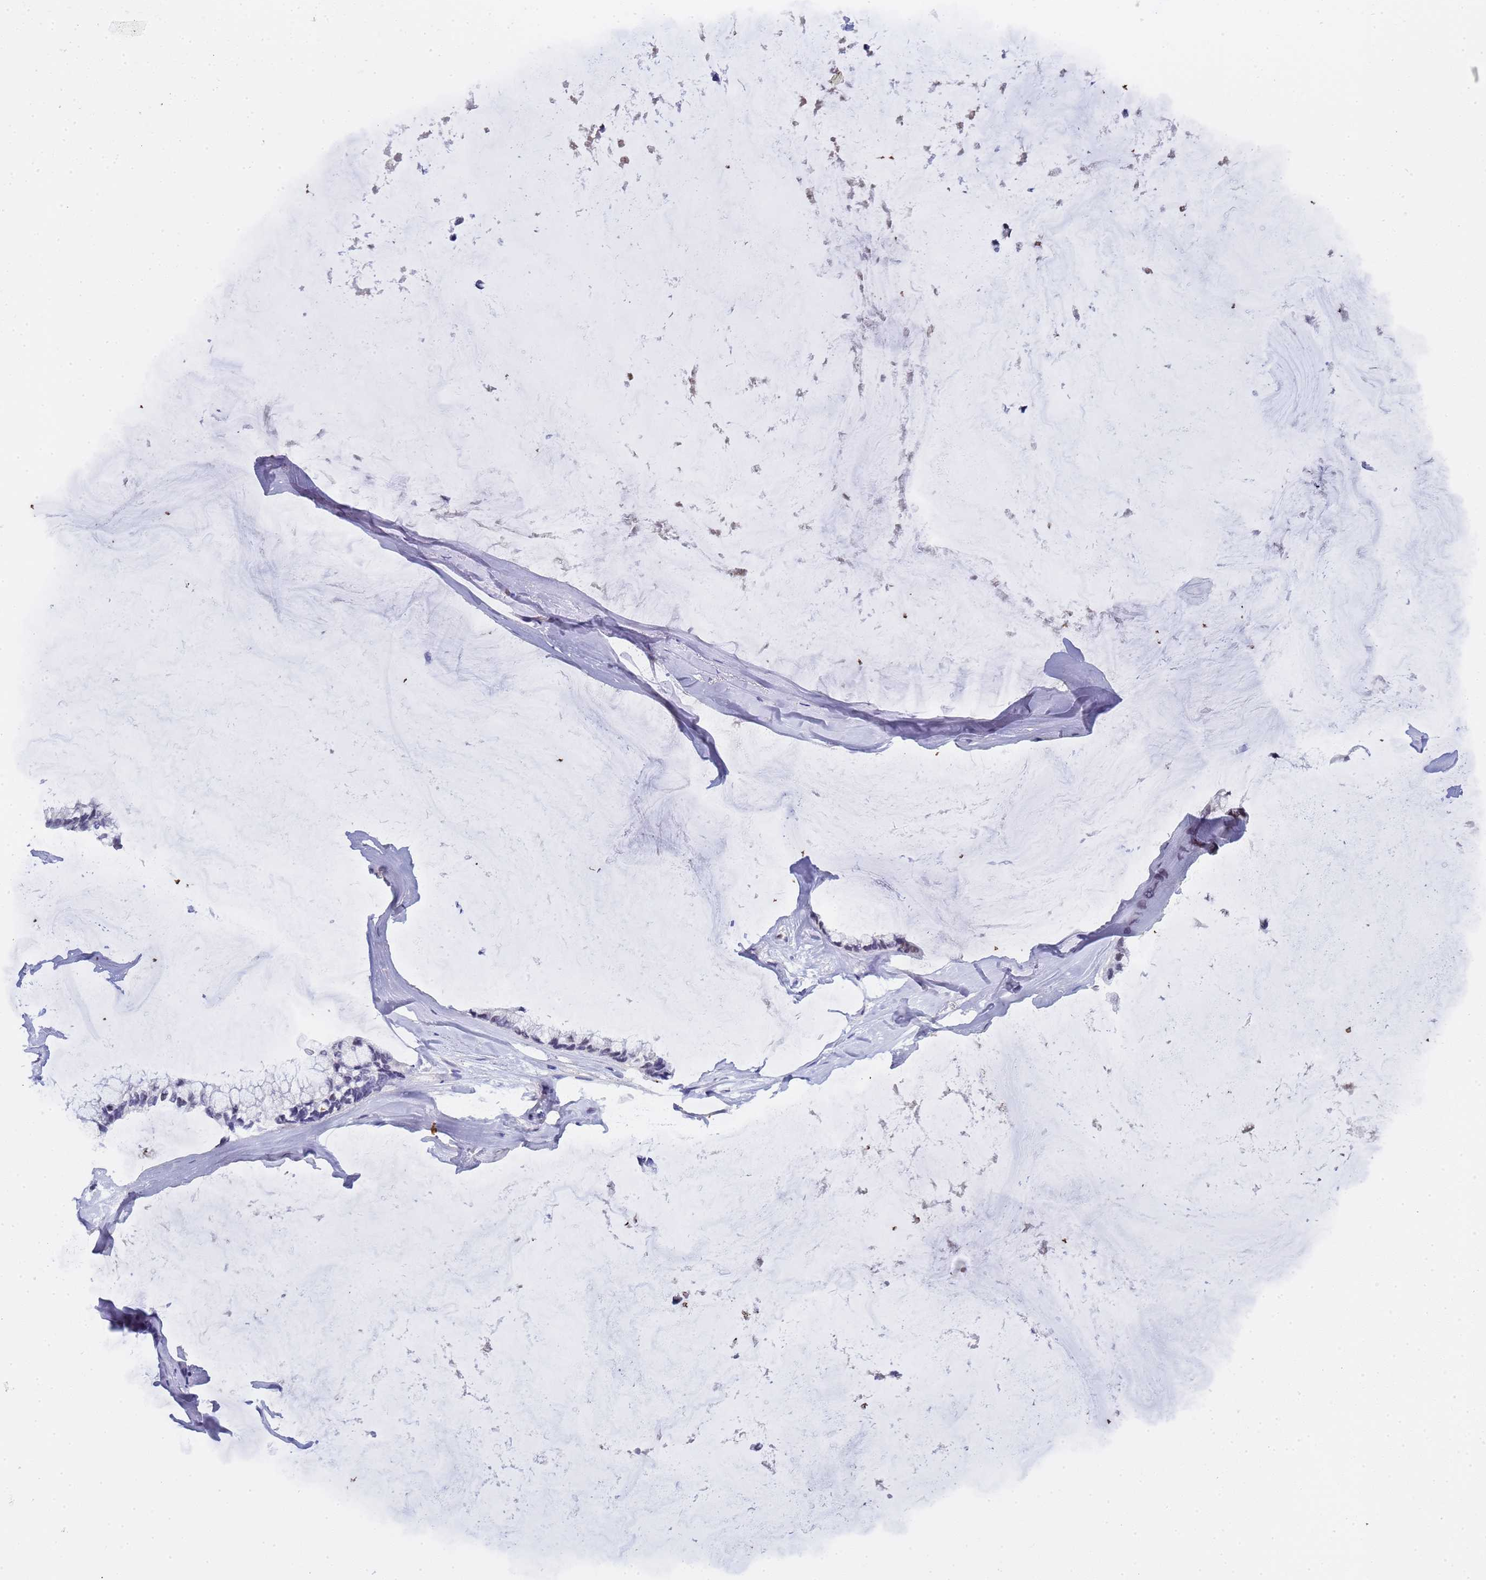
{"staining": {"intensity": "negative", "quantity": "none", "location": "none"}, "tissue": "ovarian cancer", "cell_type": "Tumor cells", "image_type": "cancer", "snomed": [{"axis": "morphology", "description": "Cystadenocarcinoma, mucinous, NOS"}, {"axis": "topography", "description": "Ovary"}], "caption": "Micrograph shows no protein positivity in tumor cells of ovarian cancer tissue.", "gene": "CTRC", "patient": {"sex": "female", "age": 39}}